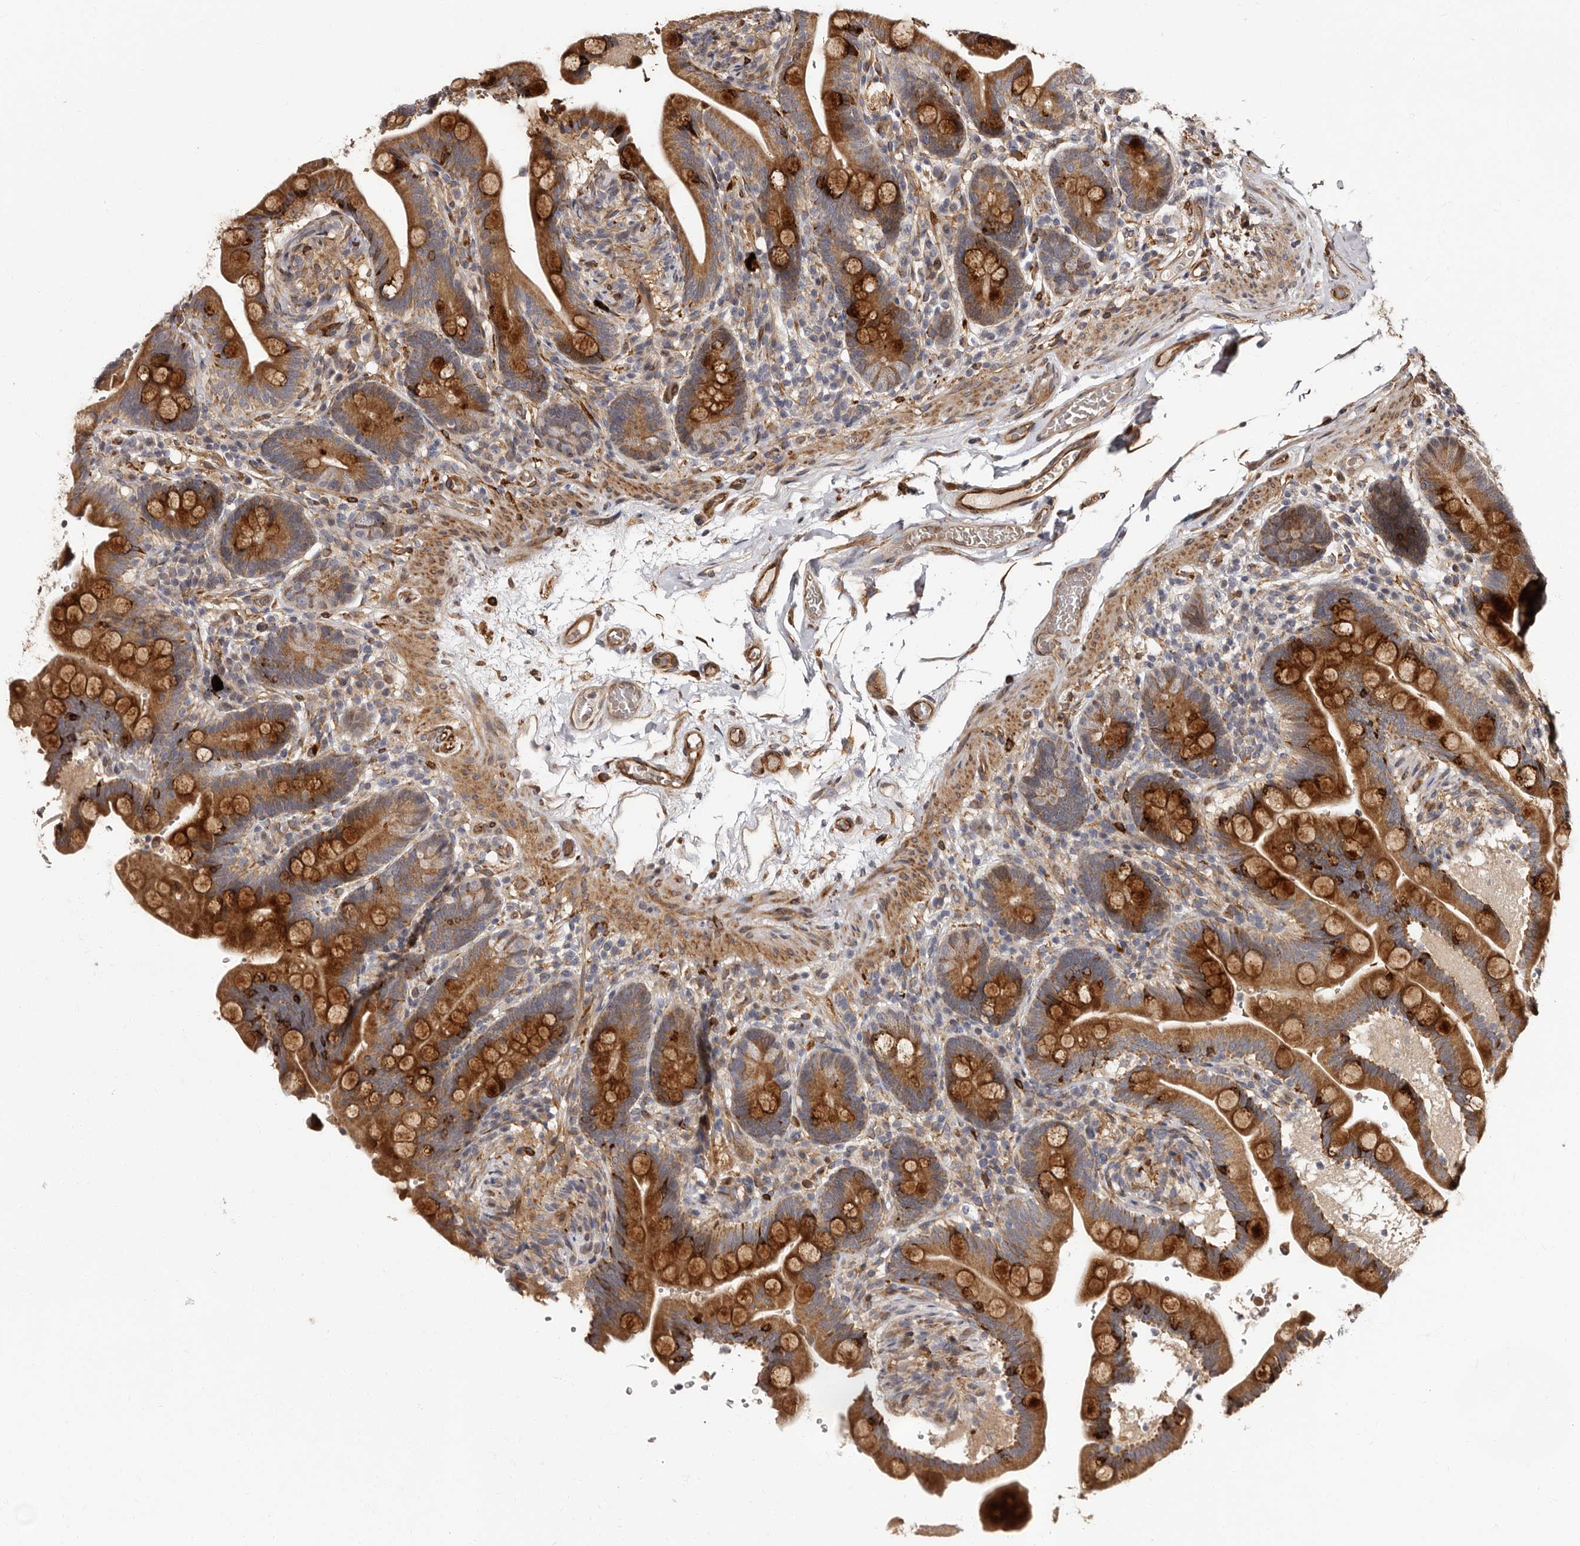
{"staining": {"intensity": "moderate", "quantity": ">75%", "location": "cytoplasmic/membranous"}, "tissue": "colon", "cell_type": "Endothelial cells", "image_type": "normal", "snomed": [{"axis": "morphology", "description": "Normal tissue, NOS"}, {"axis": "topography", "description": "Smooth muscle"}, {"axis": "topography", "description": "Colon"}], "caption": "Moderate cytoplasmic/membranous protein staining is identified in approximately >75% of endothelial cells in colon.", "gene": "TBC1D22B", "patient": {"sex": "male", "age": 73}}